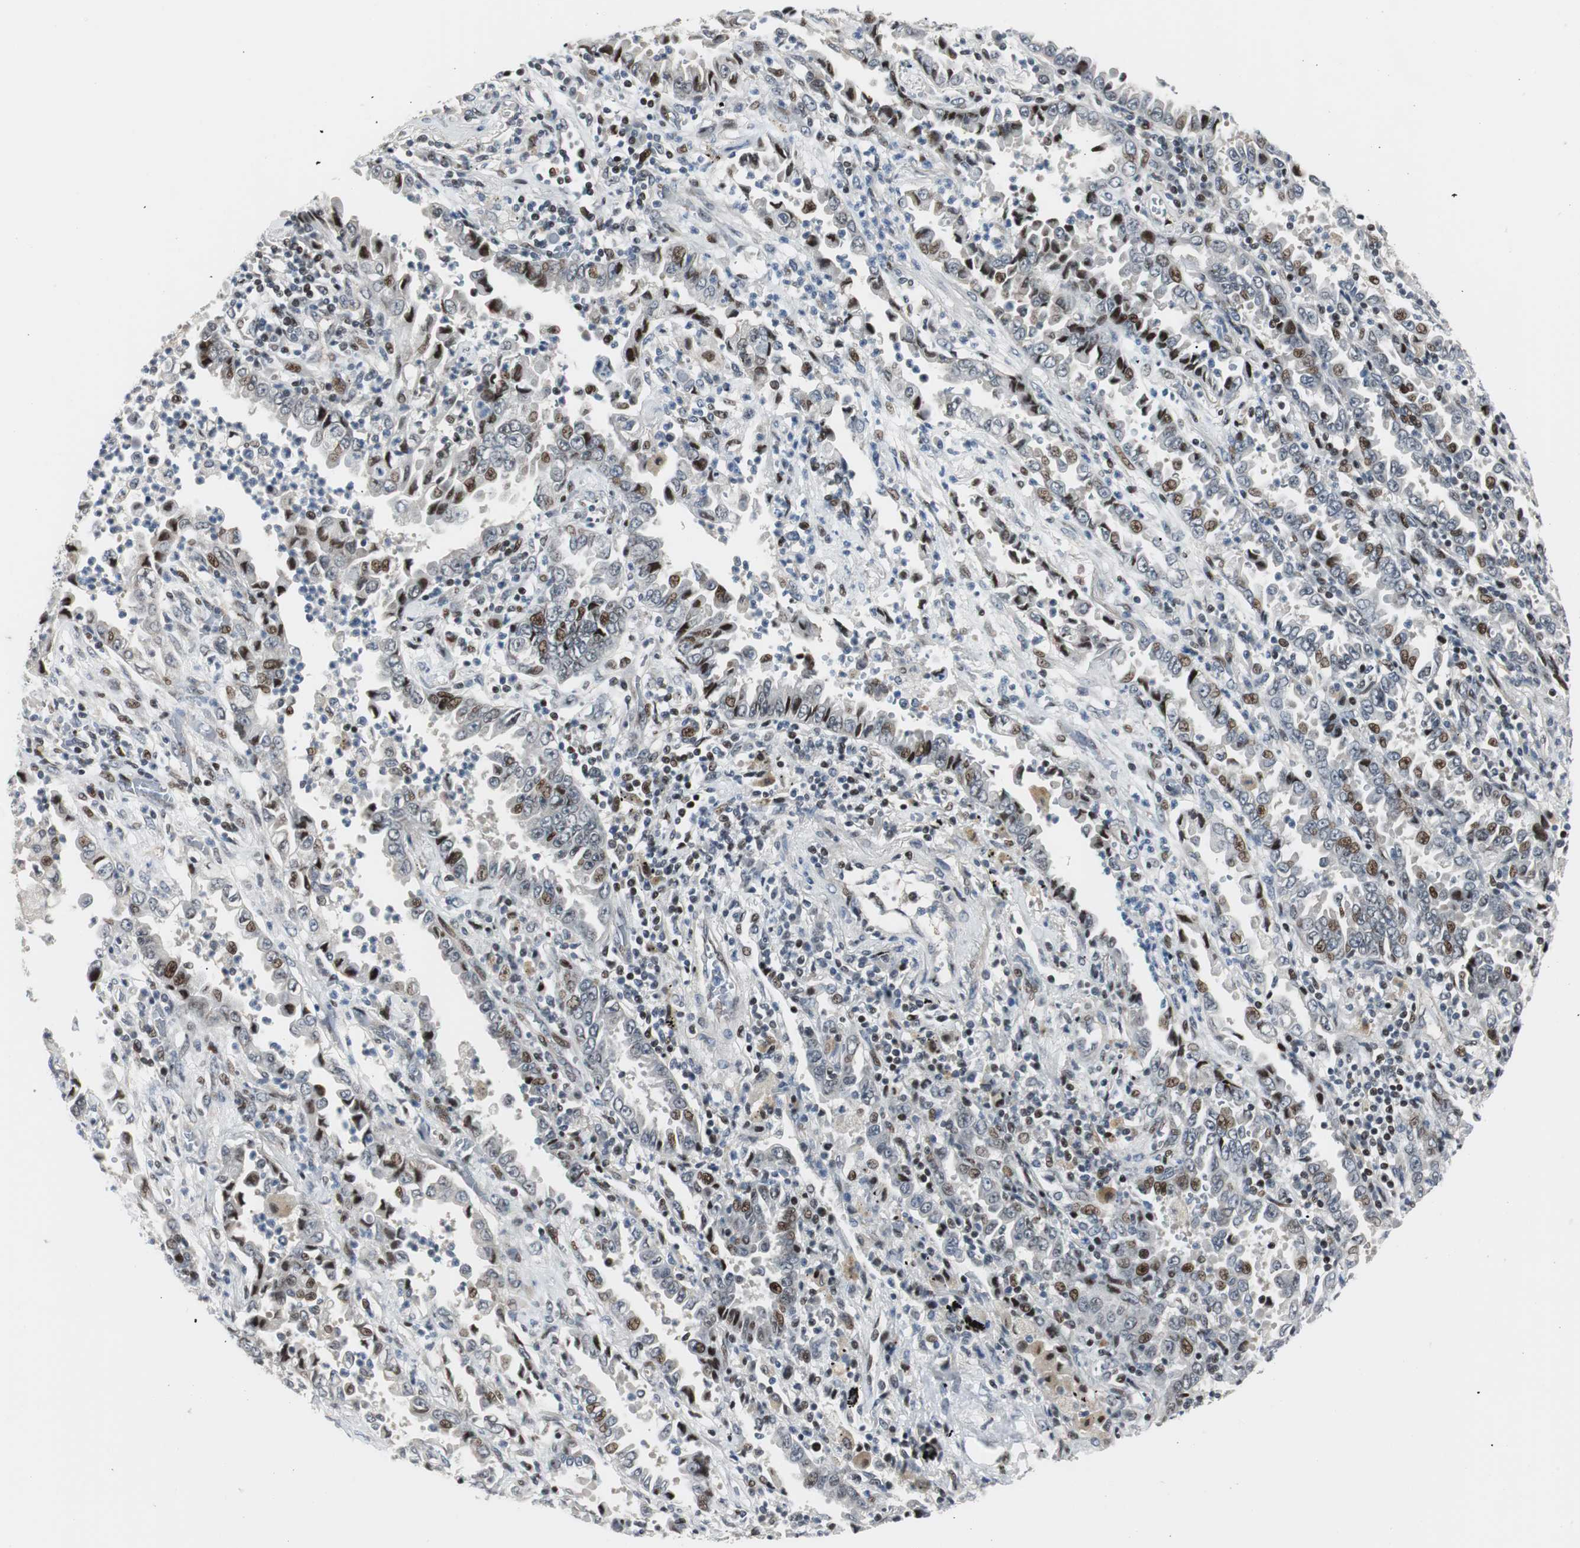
{"staining": {"intensity": "moderate", "quantity": "25%-75%", "location": "nuclear"}, "tissue": "lung cancer", "cell_type": "Tumor cells", "image_type": "cancer", "snomed": [{"axis": "morphology", "description": "Normal tissue, NOS"}, {"axis": "morphology", "description": "Inflammation, NOS"}, {"axis": "morphology", "description": "Adenocarcinoma, NOS"}, {"axis": "topography", "description": "Lung"}], "caption": "Immunohistochemistry (DAB) staining of lung cancer reveals moderate nuclear protein expression in approximately 25%-75% of tumor cells.", "gene": "RAD1", "patient": {"sex": "female", "age": 64}}